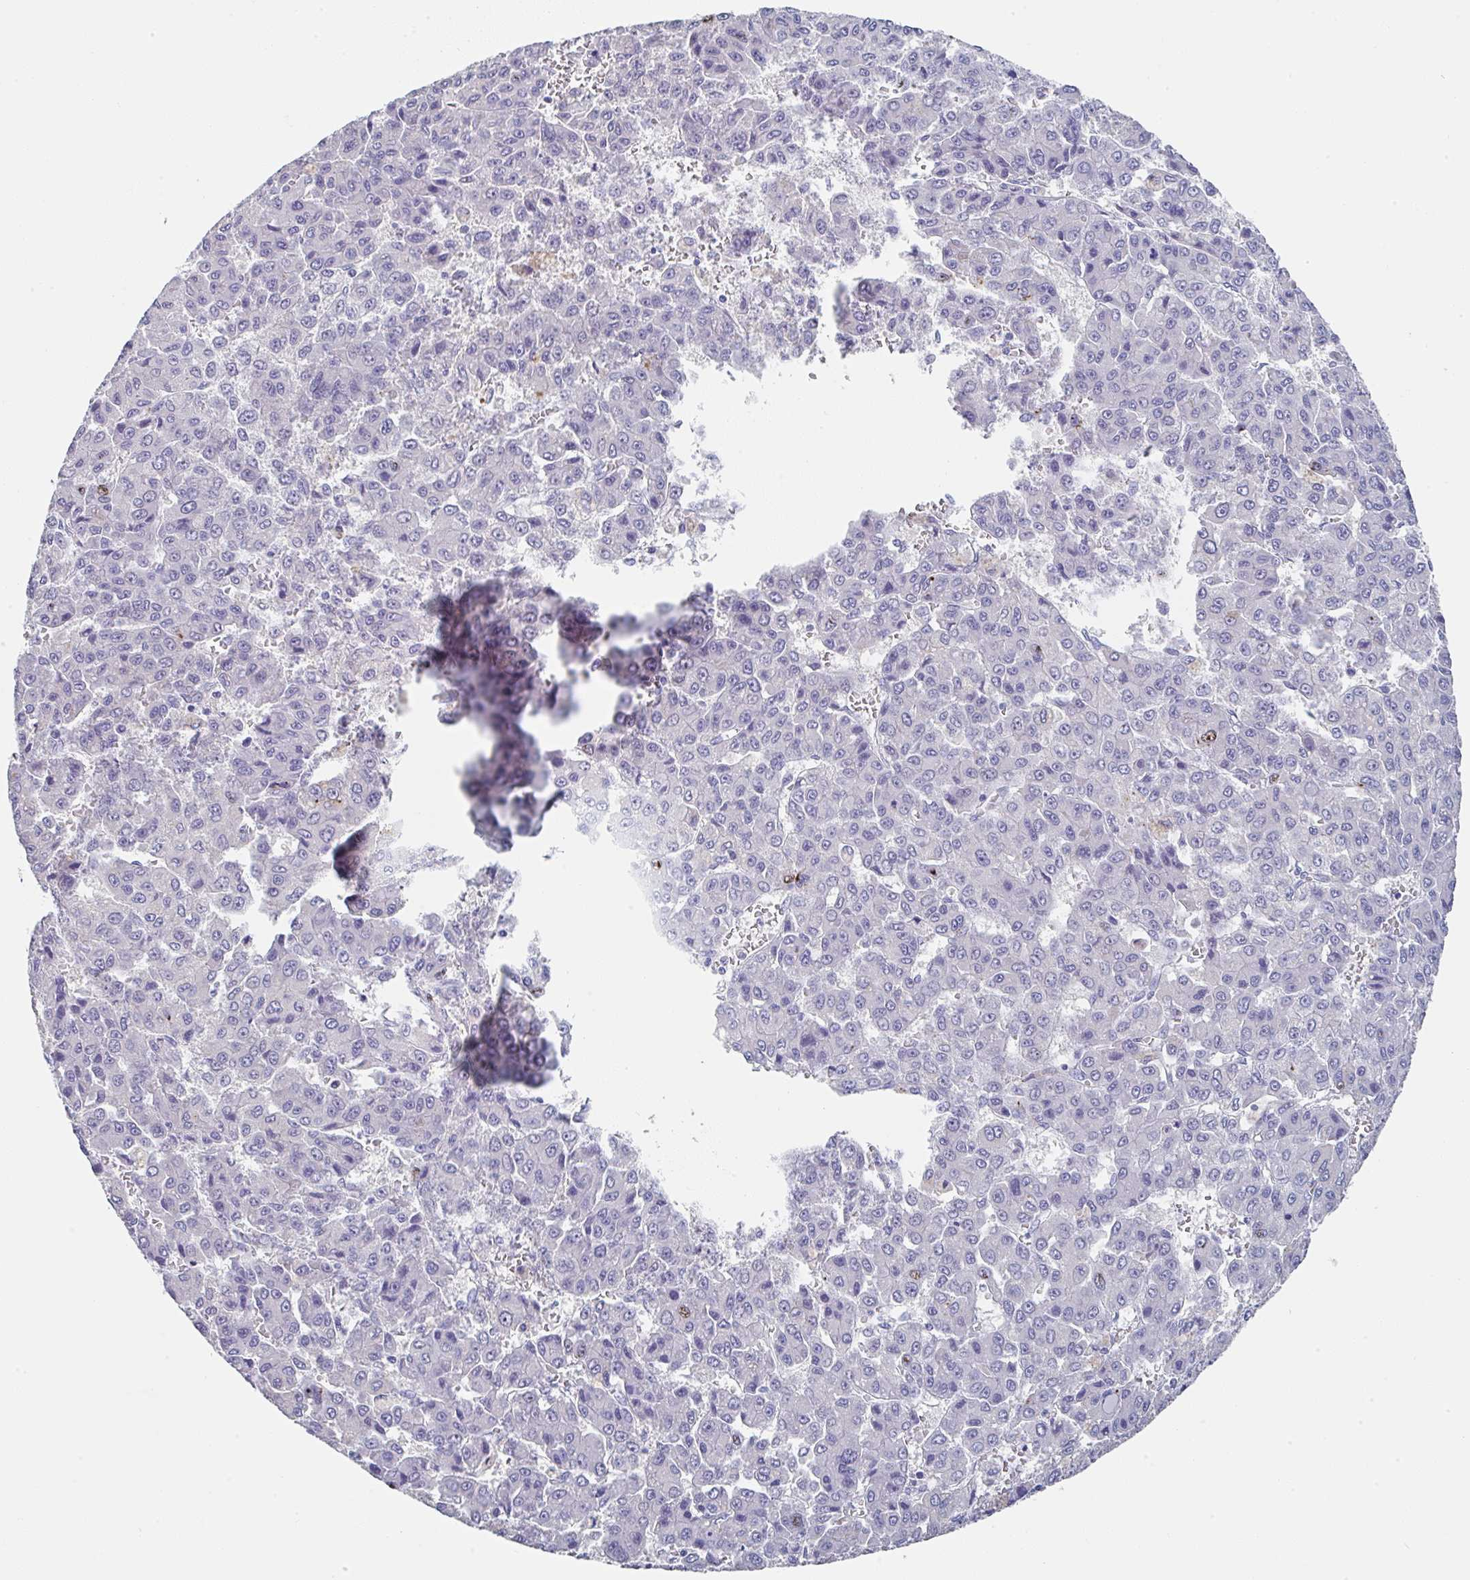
{"staining": {"intensity": "negative", "quantity": "none", "location": "none"}, "tissue": "liver cancer", "cell_type": "Tumor cells", "image_type": "cancer", "snomed": [{"axis": "morphology", "description": "Carcinoma, Hepatocellular, NOS"}, {"axis": "topography", "description": "Liver"}], "caption": "This is a photomicrograph of immunohistochemistry (IHC) staining of liver hepatocellular carcinoma, which shows no staining in tumor cells.", "gene": "TNFRSF8", "patient": {"sex": "male", "age": 70}}